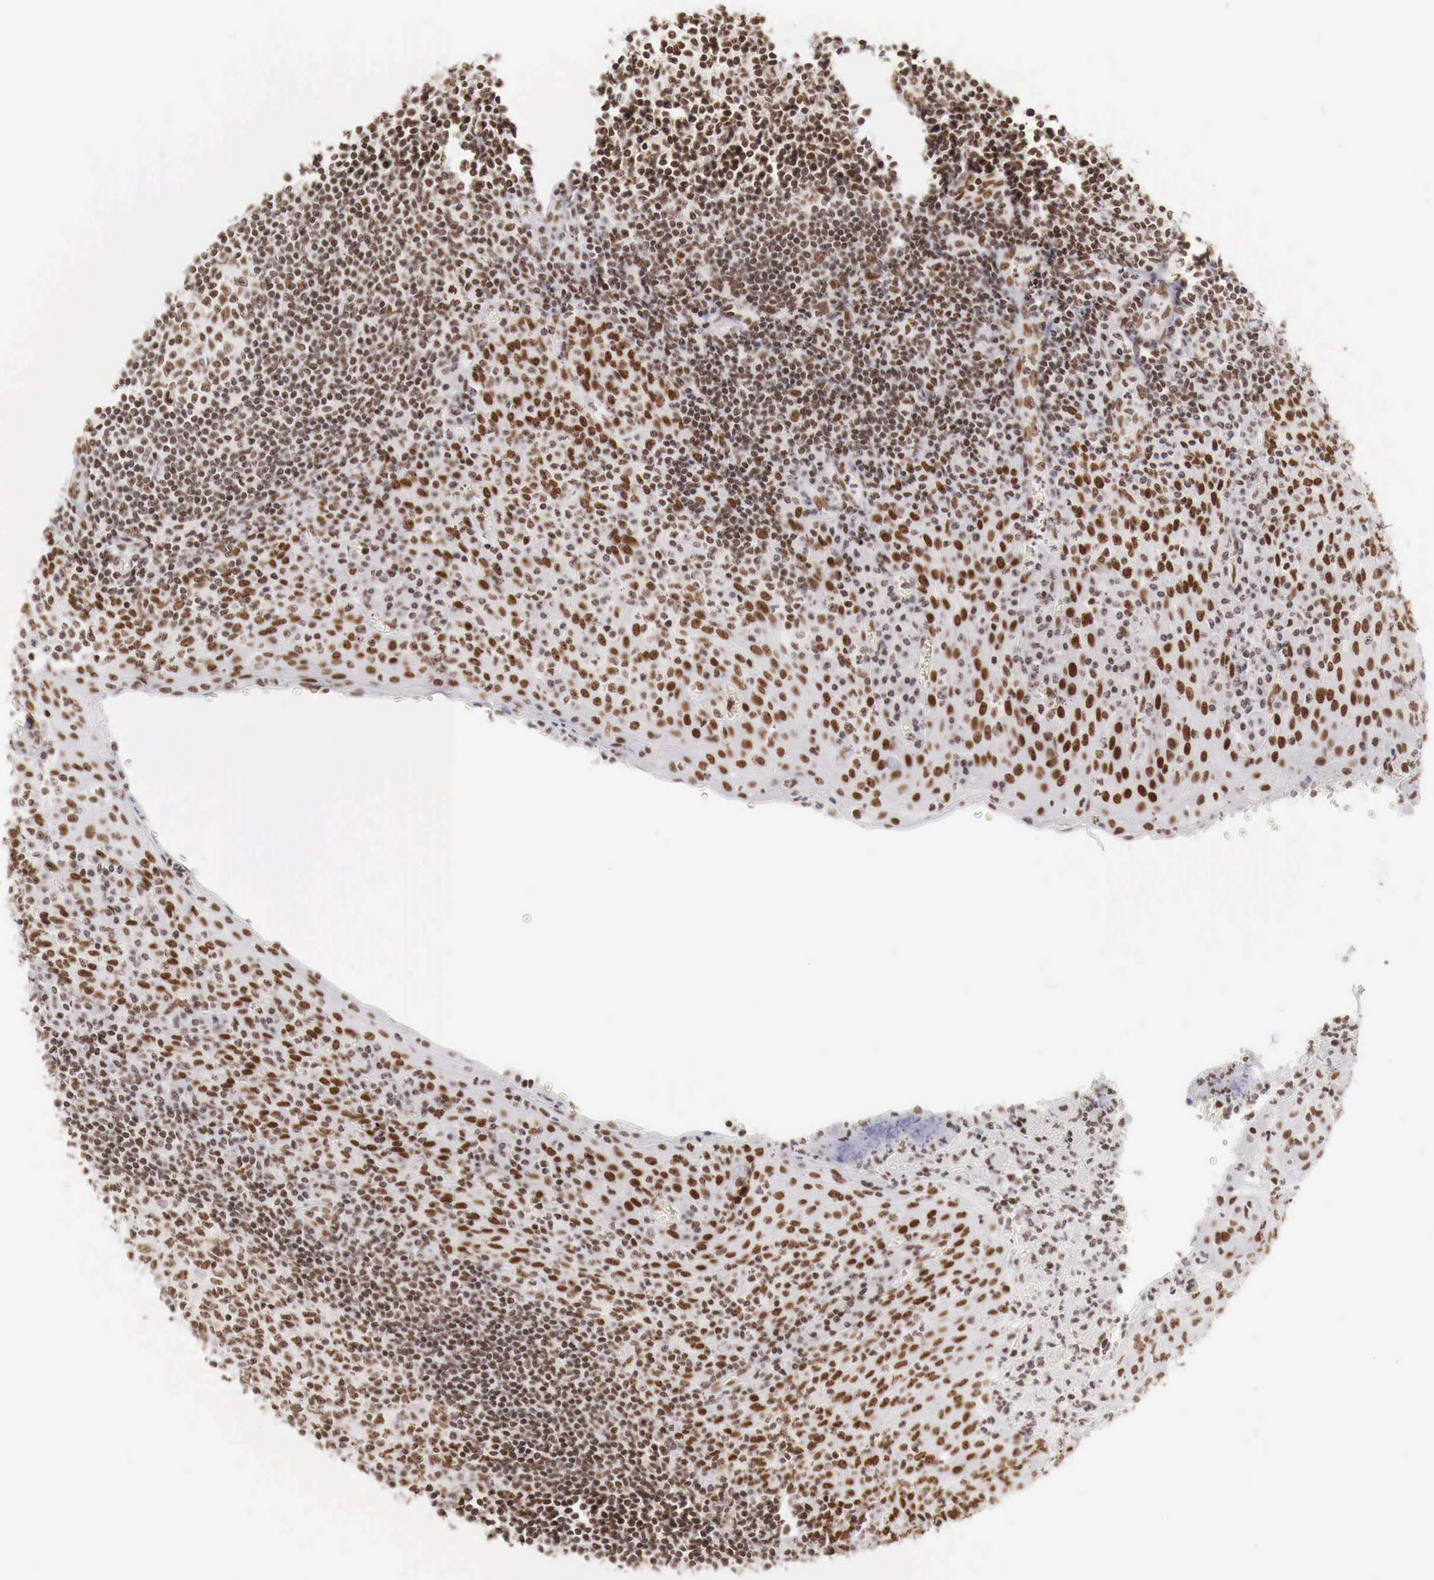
{"staining": {"intensity": "strong", "quantity": ">75%", "location": "nuclear"}, "tissue": "tonsil", "cell_type": "Germinal center cells", "image_type": "normal", "snomed": [{"axis": "morphology", "description": "Normal tissue, NOS"}, {"axis": "topography", "description": "Tonsil"}], "caption": "An immunohistochemistry (IHC) histopathology image of unremarkable tissue is shown. Protein staining in brown shows strong nuclear positivity in tonsil within germinal center cells.", "gene": "PHF14", "patient": {"sex": "female", "age": 41}}